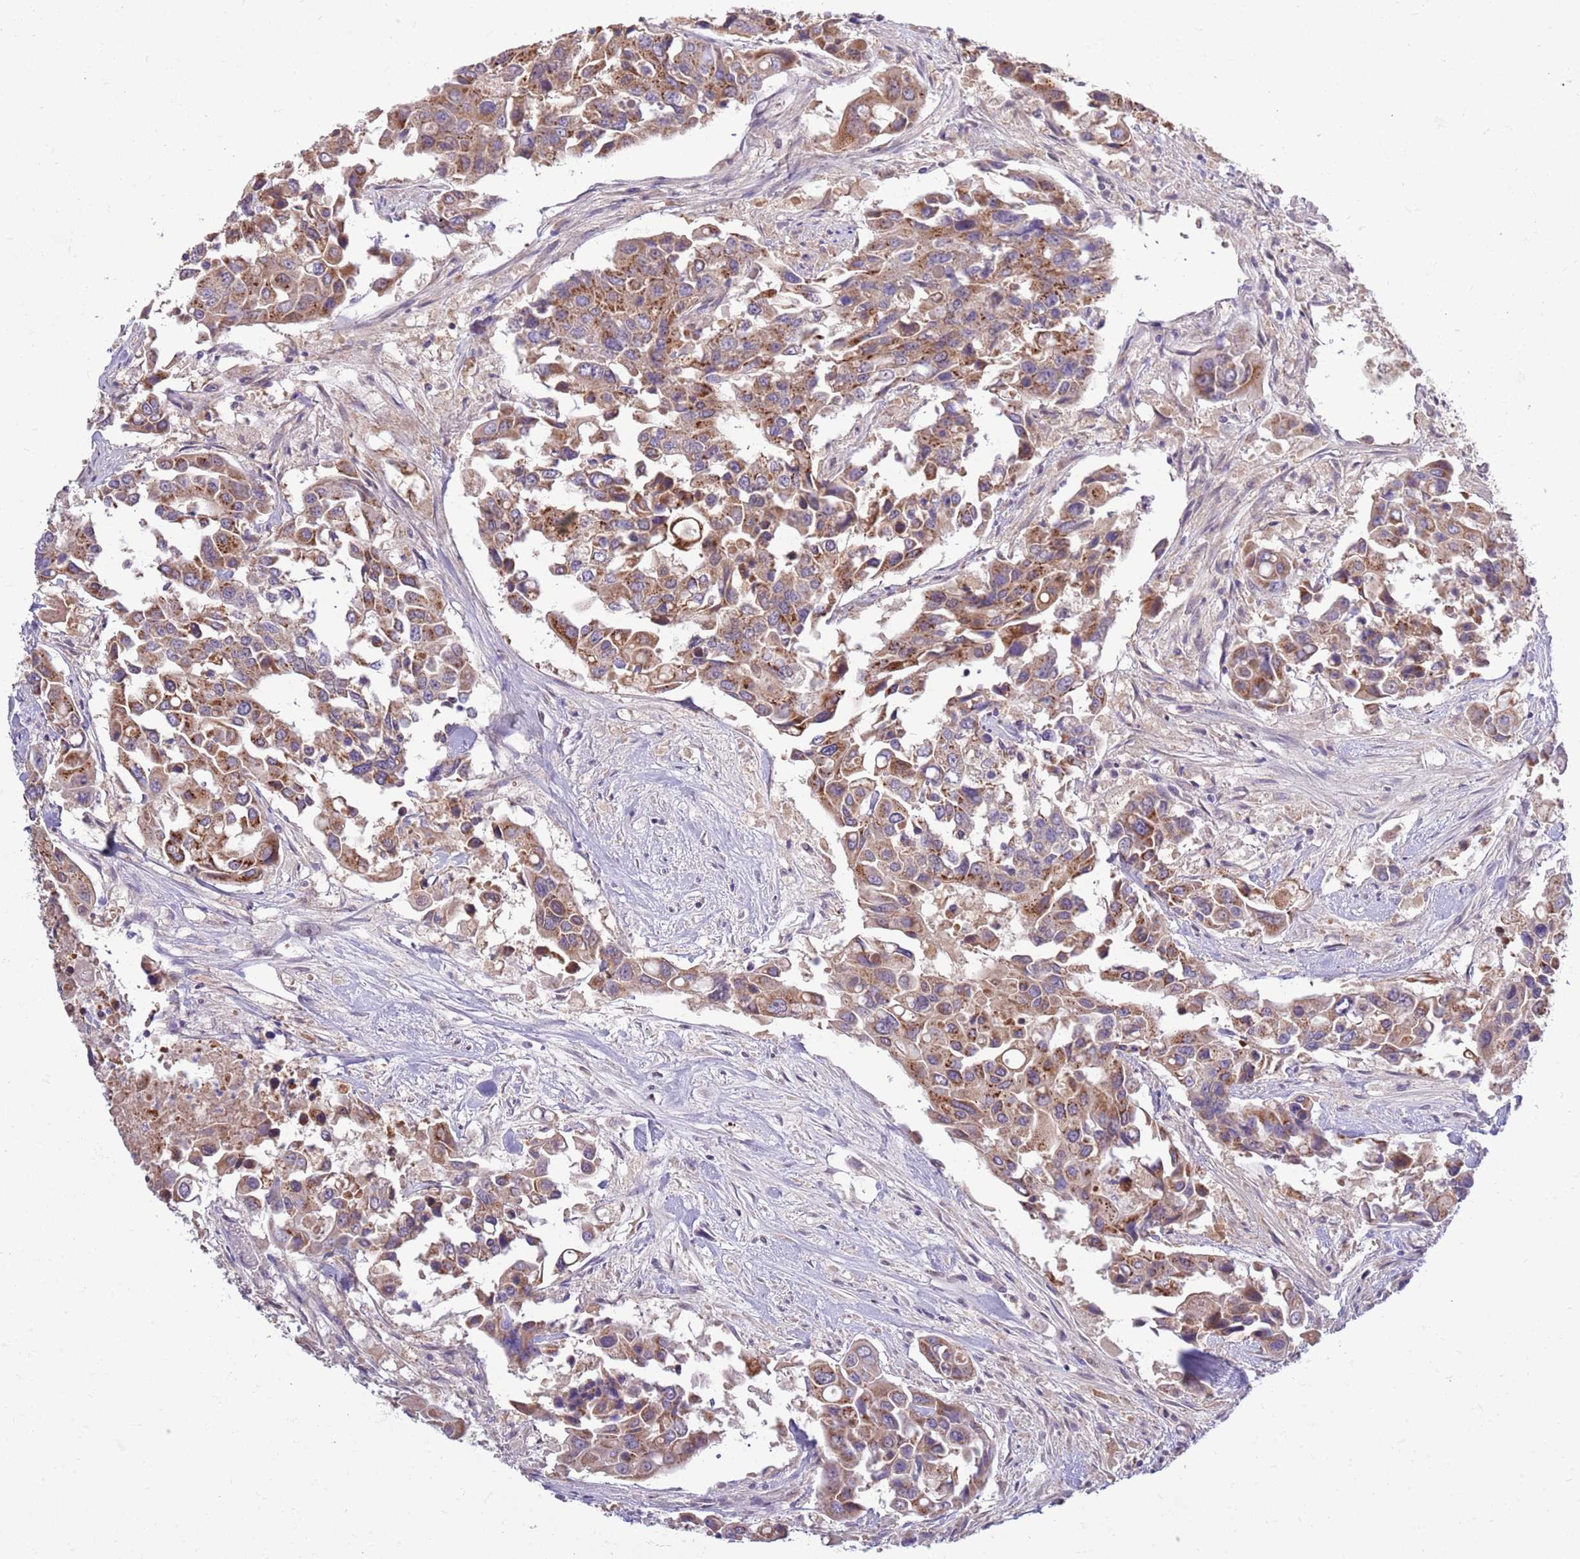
{"staining": {"intensity": "moderate", "quantity": ">75%", "location": "cytoplasmic/membranous"}, "tissue": "colorectal cancer", "cell_type": "Tumor cells", "image_type": "cancer", "snomed": [{"axis": "morphology", "description": "Adenocarcinoma, NOS"}, {"axis": "topography", "description": "Colon"}], "caption": "Brown immunohistochemical staining in human colorectal cancer (adenocarcinoma) demonstrates moderate cytoplasmic/membranous expression in about >75% of tumor cells.", "gene": "ARL2BP", "patient": {"sex": "male", "age": 77}}